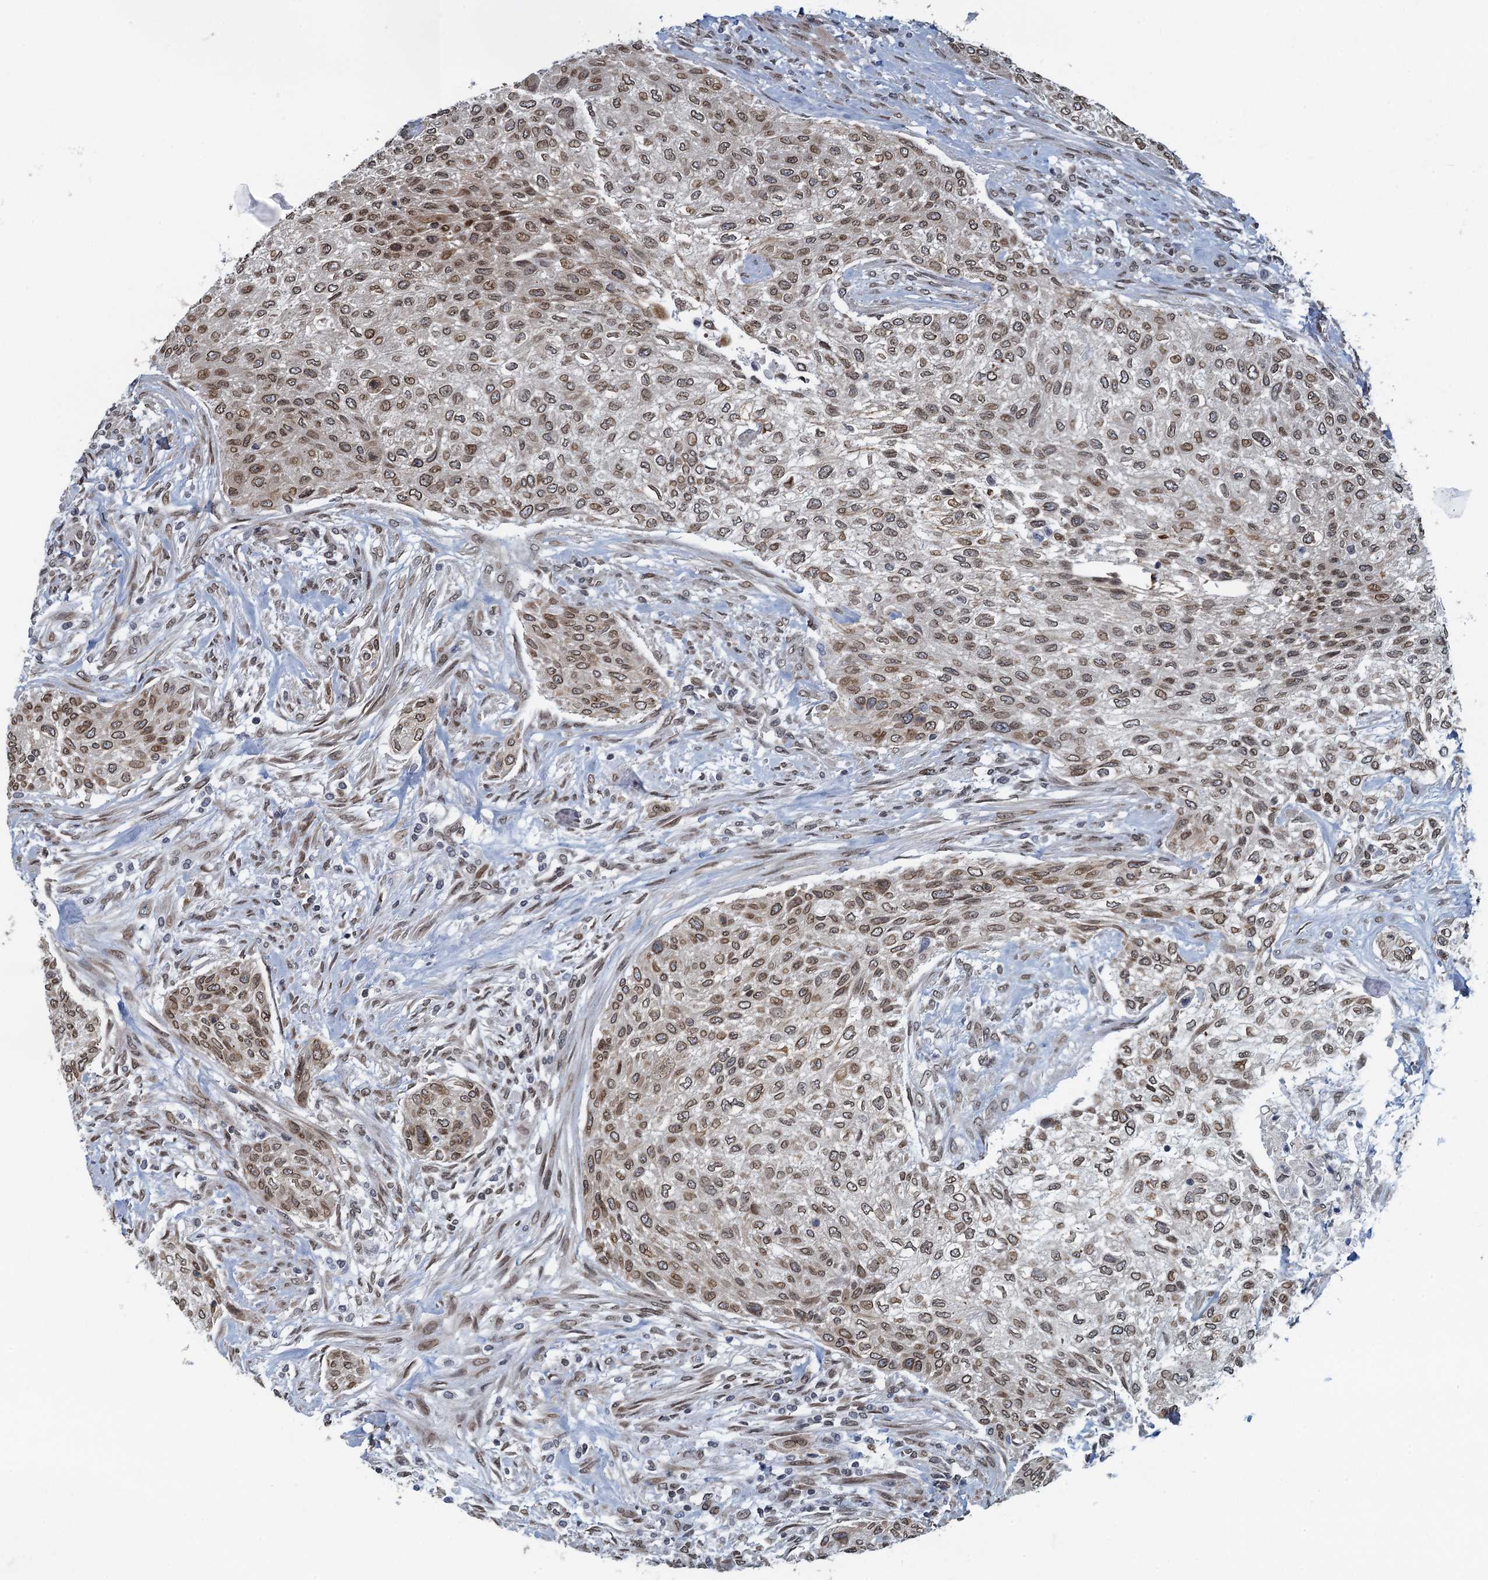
{"staining": {"intensity": "moderate", "quantity": ">75%", "location": "cytoplasmic/membranous,nuclear"}, "tissue": "urothelial cancer", "cell_type": "Tumor cells", "image_type": "cancer", "snomed": [{"axis": "morphology", "description": "Normal tissue, NOS"}, {"axis": "morphology", "description": "Urothelial carcinoma, NOS"}, {"axis": "topography", "description": "Urinary bladder"}, {"axis": "topography", "description": "Peripheral nerve tissue"}], "caption": "The photomicrograph shows immunohistochemical staining of urothelial cancer. There is moderate cytoplasmic/membranous and nuclear positivity is present in about >75% of tumor cells.", "gene": "CCDC34", "patient": {"sex": "male", "age": 35}}